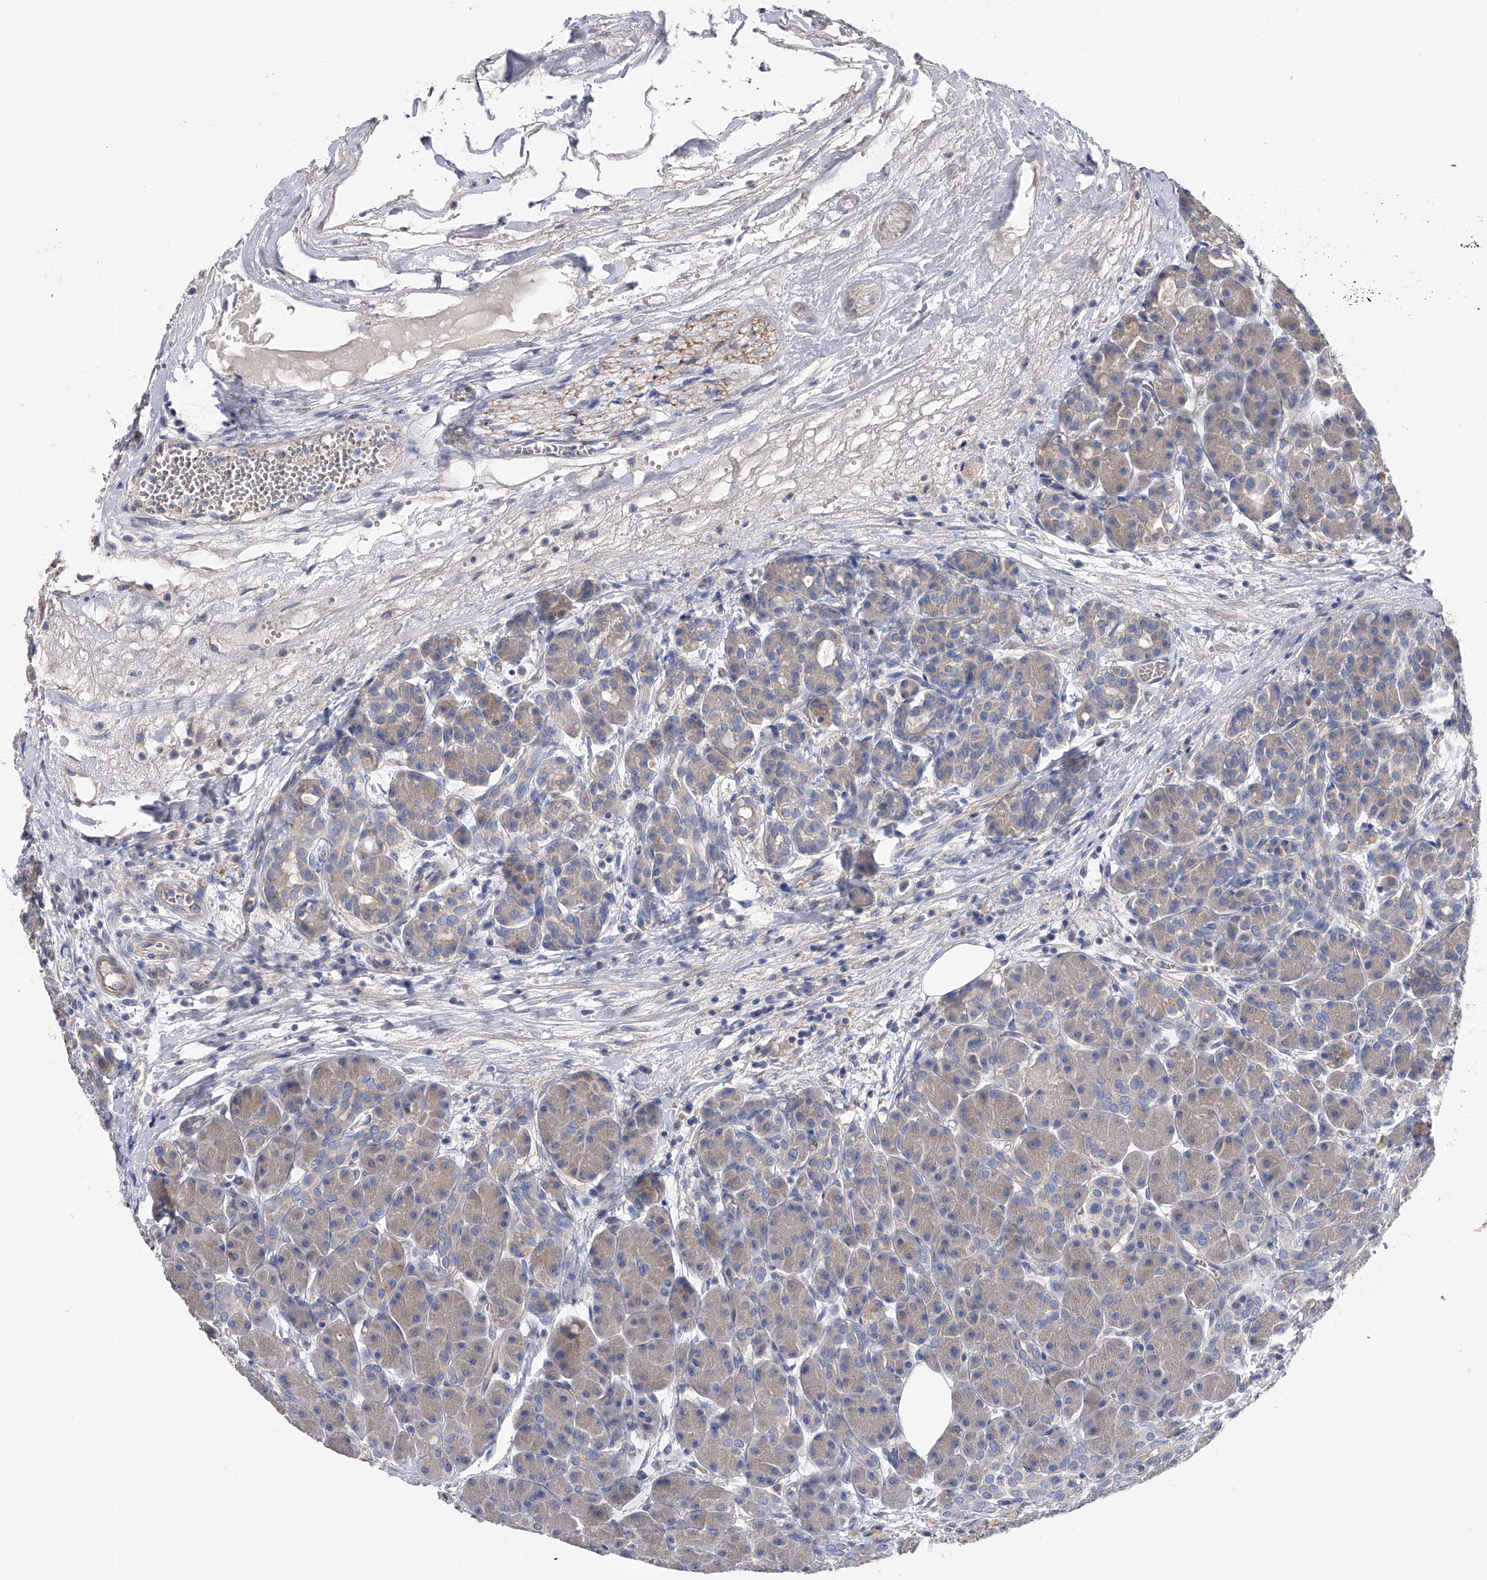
{"staining": {"intensity": "weak", "quantity": "25%-75%", "location": "cytoplasmic/membranous"}, "tissue": "pancreas", "cell_type": "Exocrine glandular cells", "image_type": "normal", "snomed": [{"axis": "morphology", "description": "Normal tissue, NOS"}, {"axis": "topography", "description": "Pancreas"}], "caption": "Human pancreas stained for a protein (brown) reveals weak cytoplasmic/membranous positive staining in about 25%-75% of exocrine glandular cells.", "gene": "RWDD2A", "patient": {"sex": "male", "age": 63}}